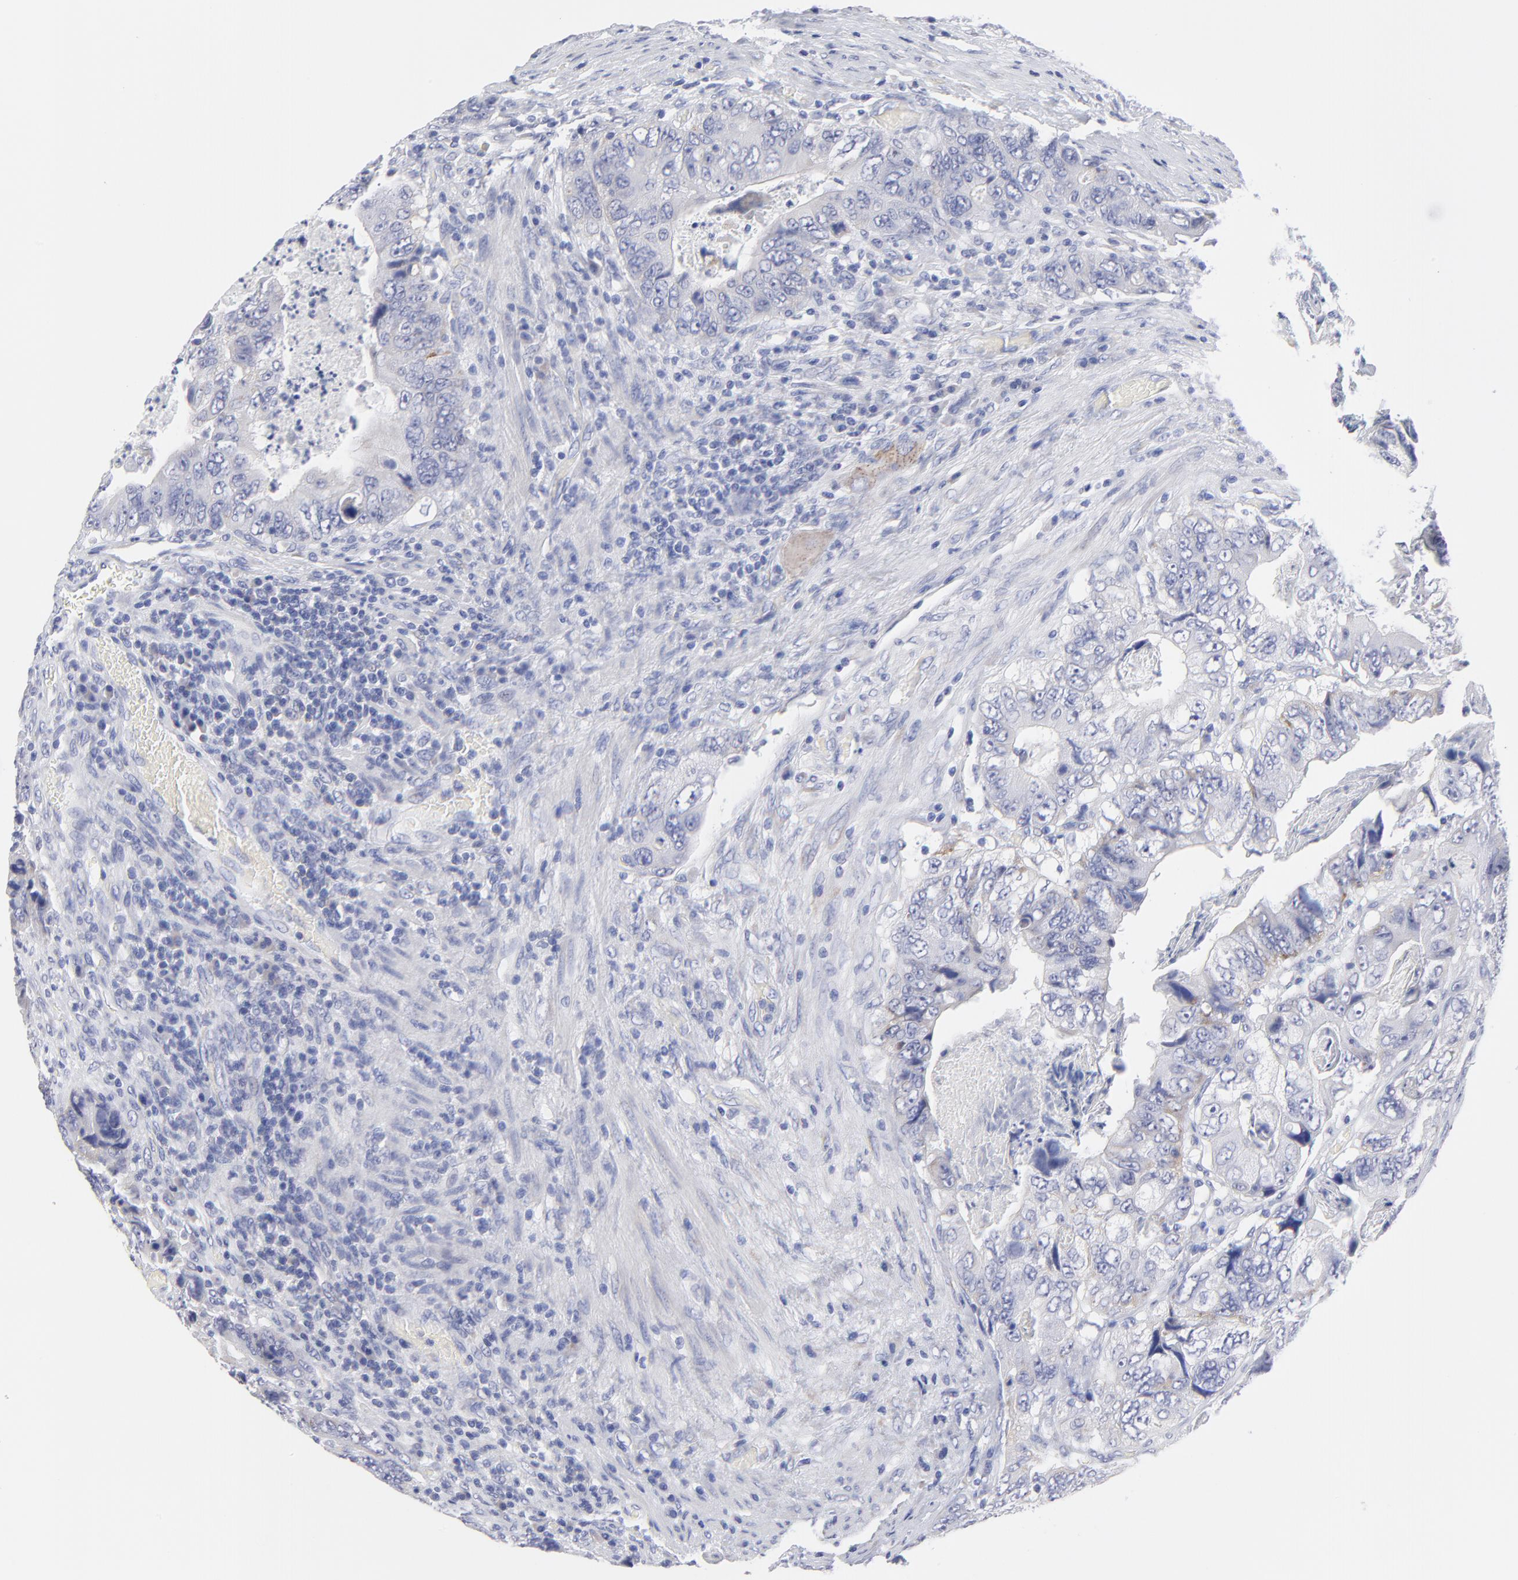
{"staining": {"intensity": "weak", "quantity": "<25%", "location": "cytoplasmic/membranous"}, "tissue": "colorectal cancer", "cell_type": "Tumor cells", "image_type": "cancer", "snomed": [{"axis": "morphology", "description": "Adenocarcinoma, NOS"}, {"axis": "topography", "description": "Rectum"}], "caption": "IHC of human colorectal adenocarcinoma exhibits no staining in tumor cells.", "gene": "DUSP9", "patient": {"sex": "female", "age": 82}}